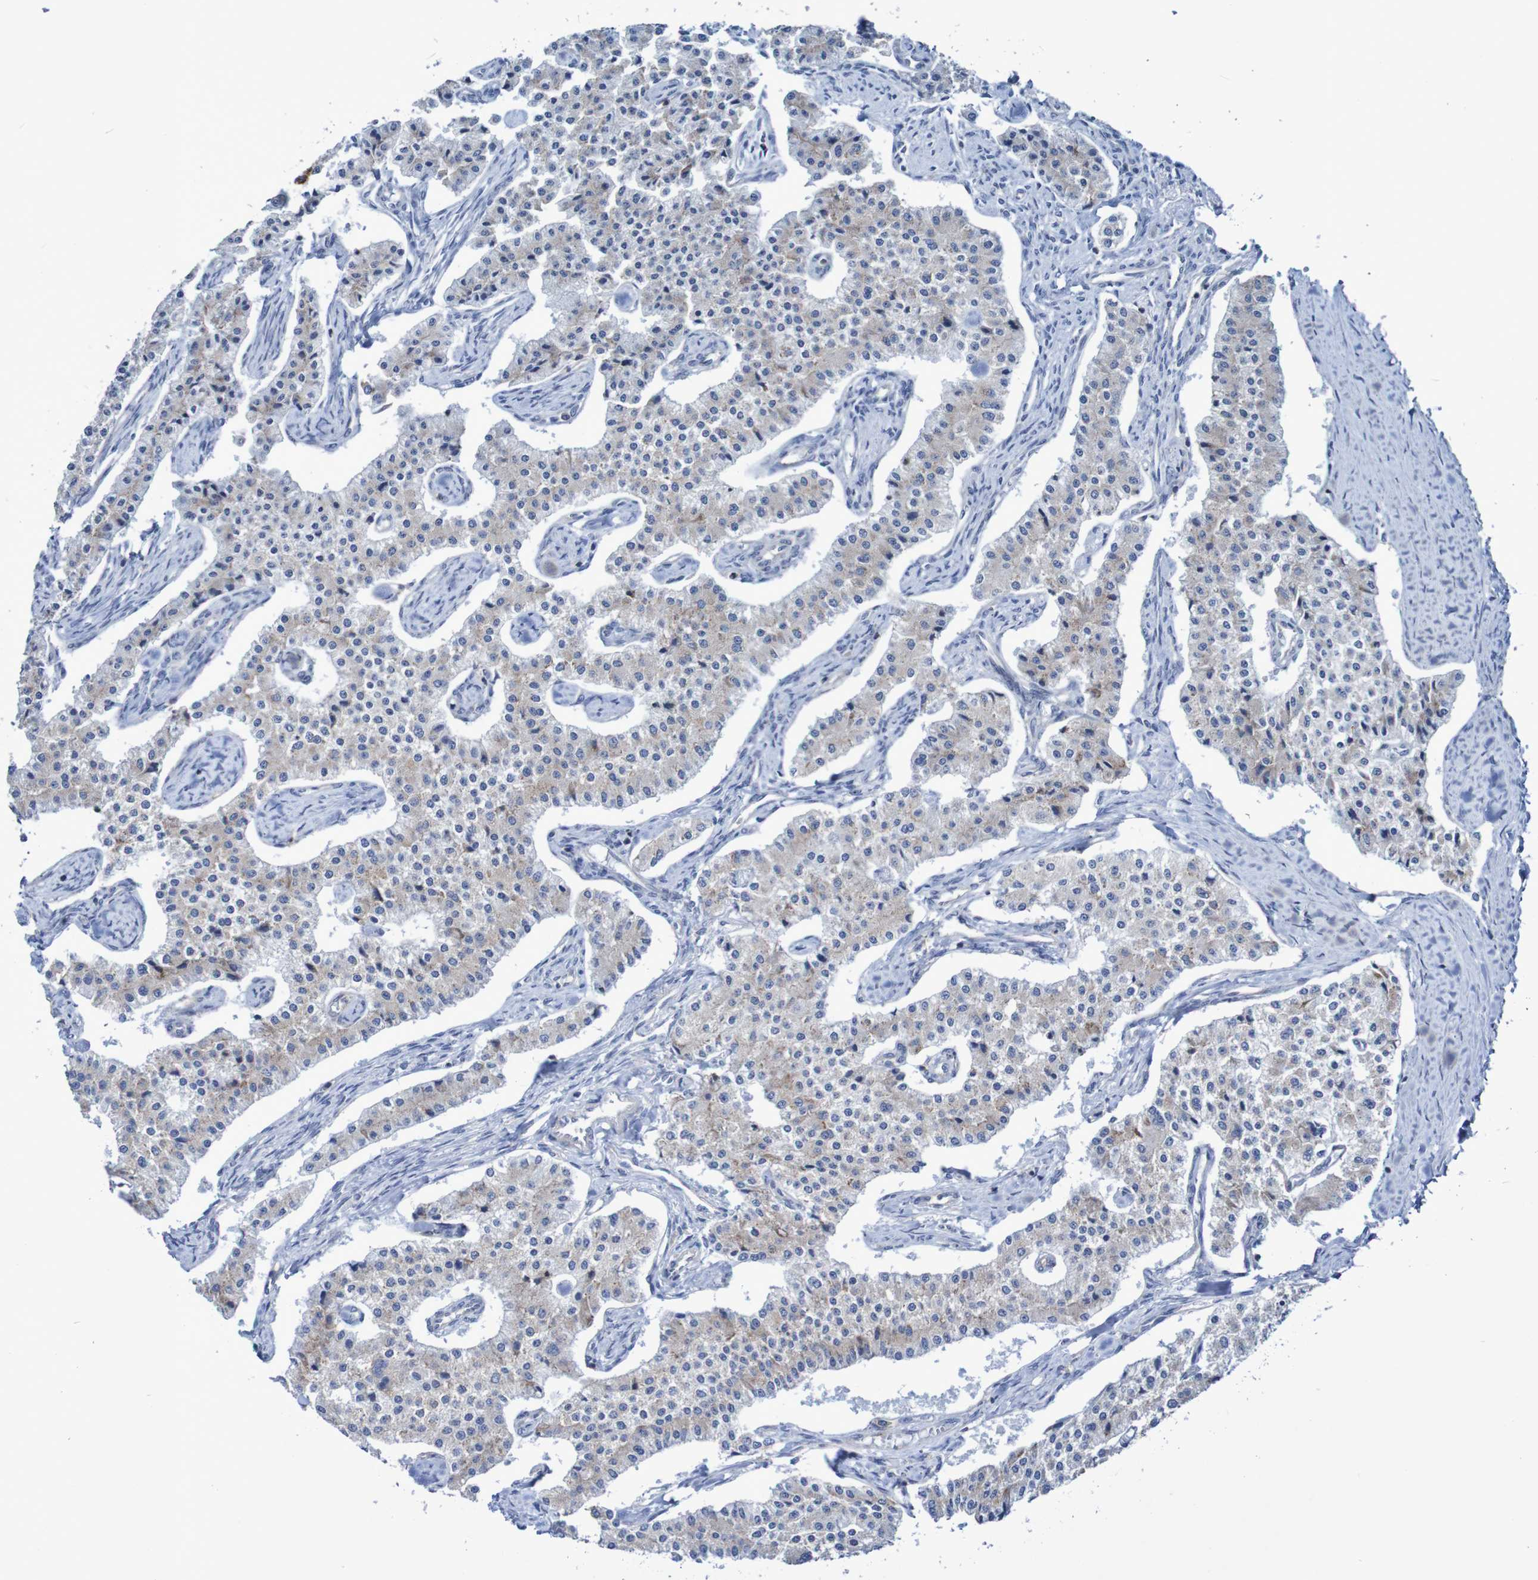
{"staining": {"intensity": "negative", "quantity": "none", "location": "none"}, "tissue": "carcinoid", "cell_type": "Tumor cells", "image_type": "cancer", "snomed": [{"axis": "morphology", "description": "Carcinoid, malignant, NOS"}, {"axis": "topography", "description": "Colon"}], "caption": "A micrograph of human malignant carcinoid is negative for staining in tumor cells.", "gene": "FXR2", "patient": {"sex": "female", "age": 52}}